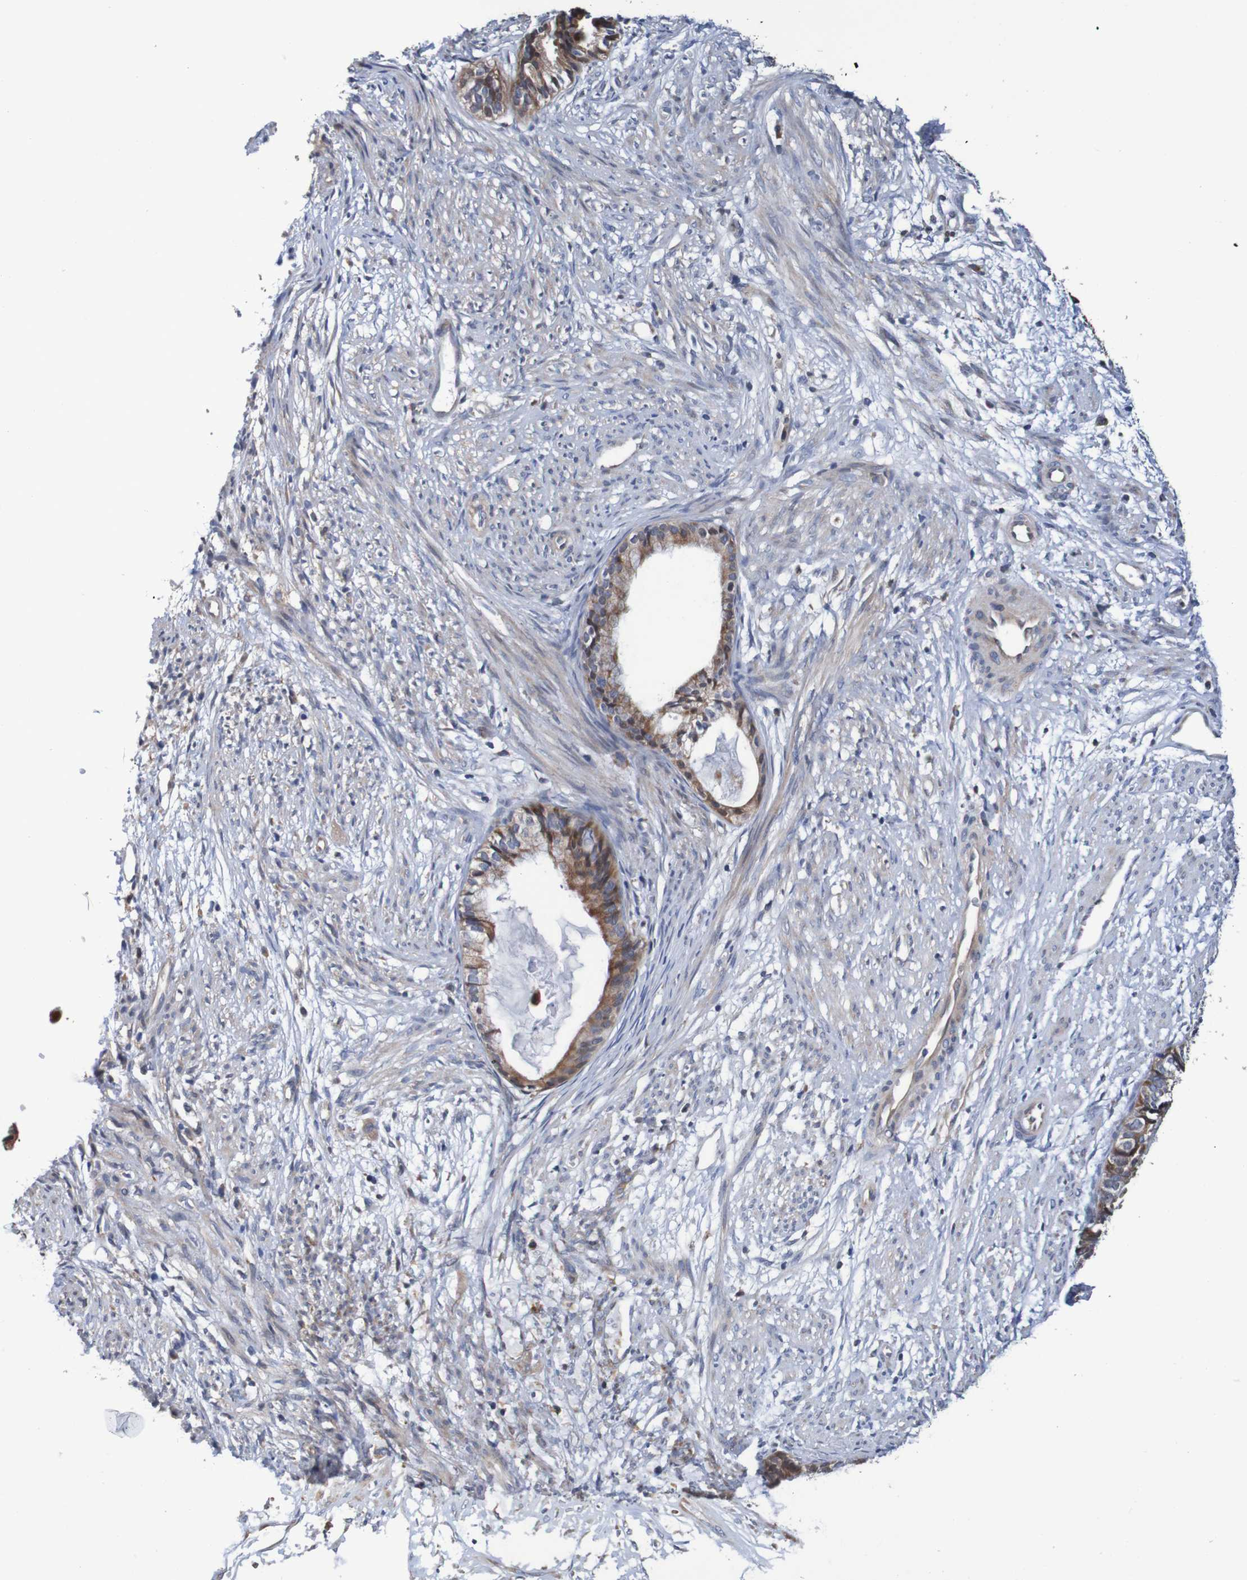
{"staining": {"intensity": "moderate", "quantity": "25%-75%", "location": "cytoplasmic/membranous"}, "tissue": "cervical cancer", "cell_type": "Tumor cells", "image_type": "cancer", "snomed": [{"axis": "morphology", "description": "Normal tissue, NOS"}, {"axis": "morphology", "description": "Adenocarcinoma, NOS"}, {"axis": "topography", "description": "Cervix"}, {"axis": "topography", "description": "Endometrium"}], "caption": "A micrograph of adenocarcinoma (cervical) stained for a protein shows moderate cytoplasmic/membranous brown staining in tumor cells.", "gene": "FIBP", "patient": {"sex": "female", "age": 86}}